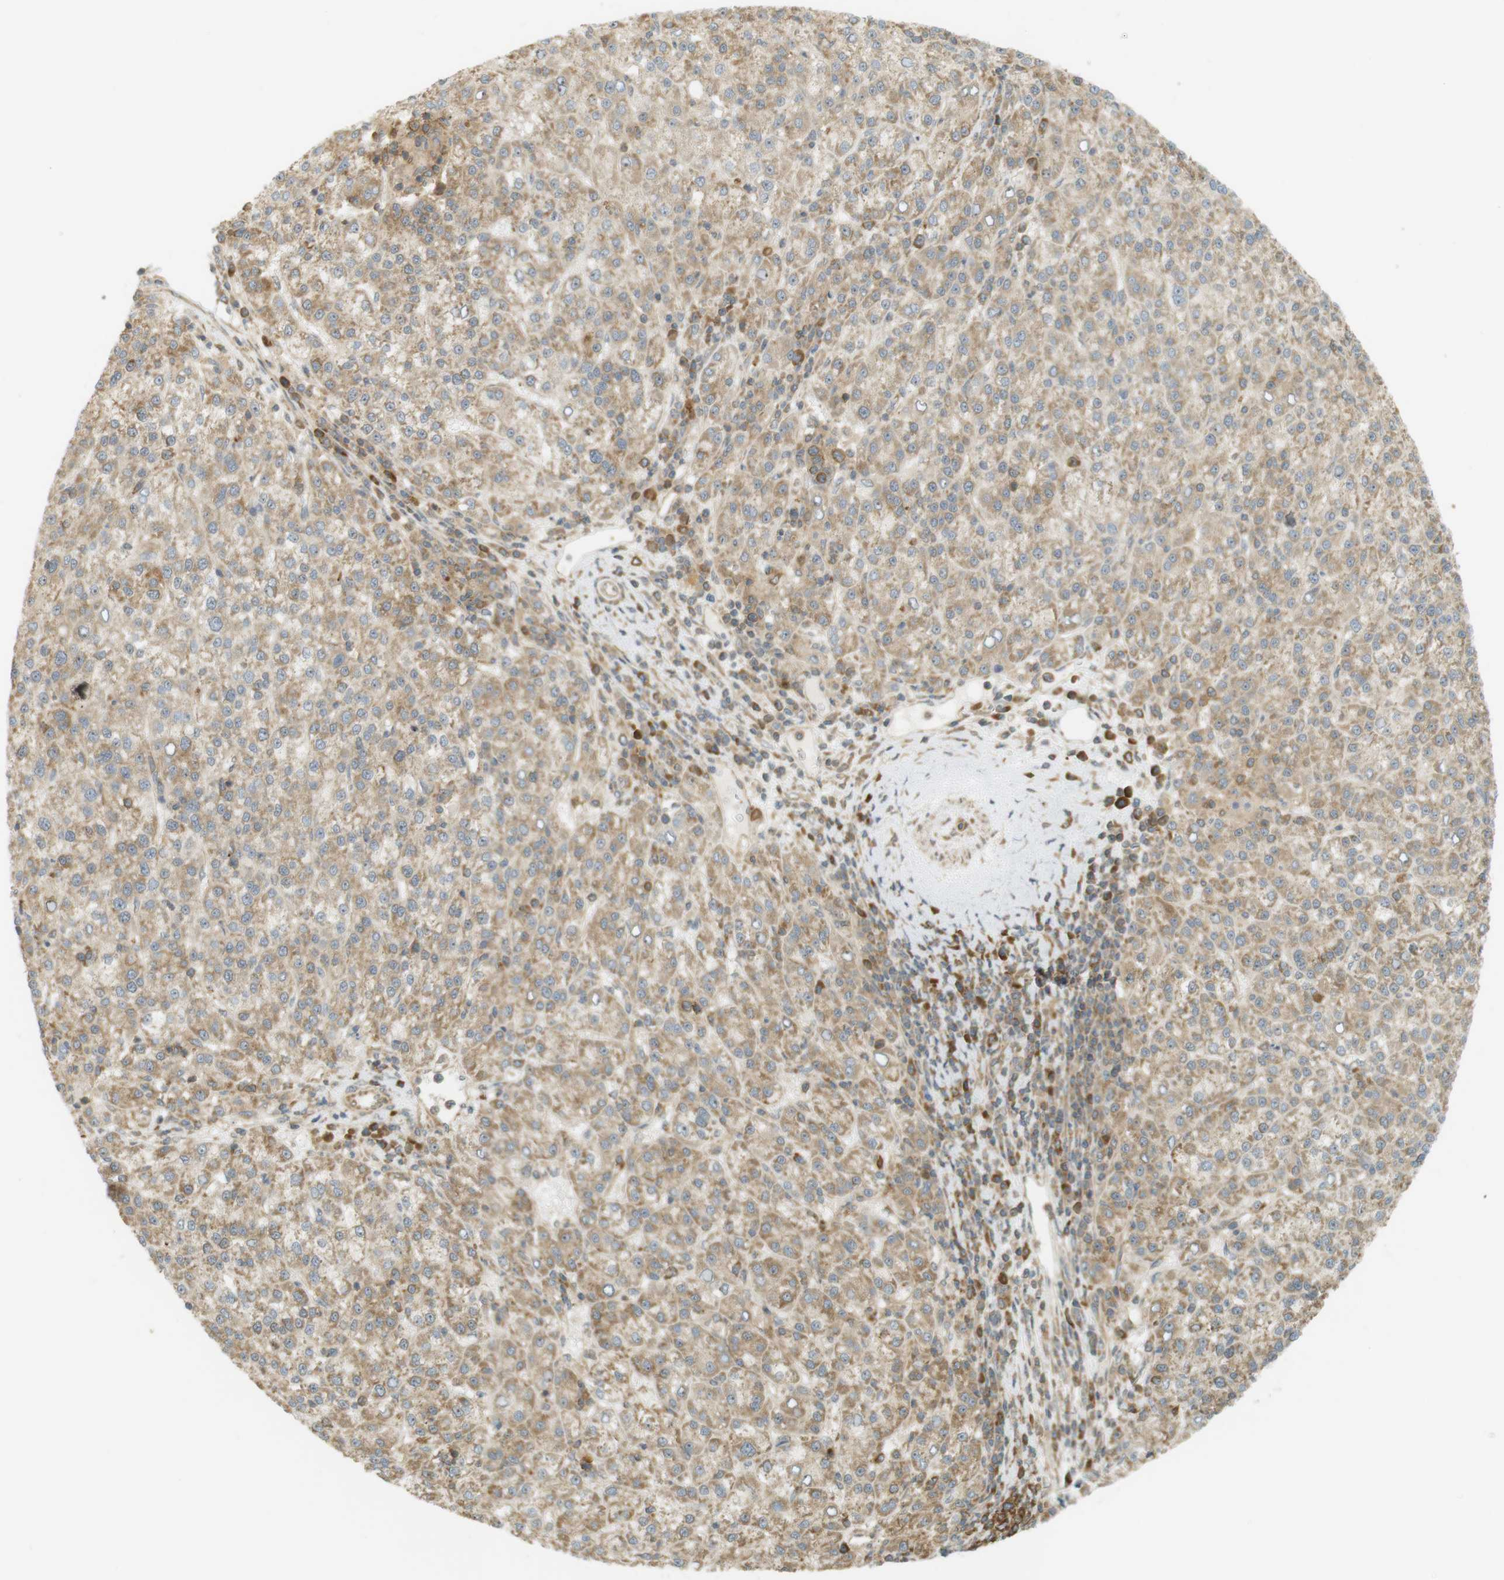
{"staining": {"intensity": "weak", "quantity": ">75%", "location": "cytoplasmic/membranous,nuclear"}, "tissue": "liver cancer", "cell_type": "Tumor cells", "image_type": "cancer", "snomed": [{"axis": "morphology", "description": "Carcinoma, Hepatocellular, NOS"}, {"axis": "topography", "description": "Liver"}], "caption": "The immunohistochemical stain highlights weak cytoplasmic/membranous and nuclear staining in tumor cells of liver cancer tissue. The staining is performed using DAB brown chromogen to label protein expression. The nuclei are counter-stained blue using hematoxylin.", "gene": "PA2G4", "patient": {"sex": "female", "age": 58}}